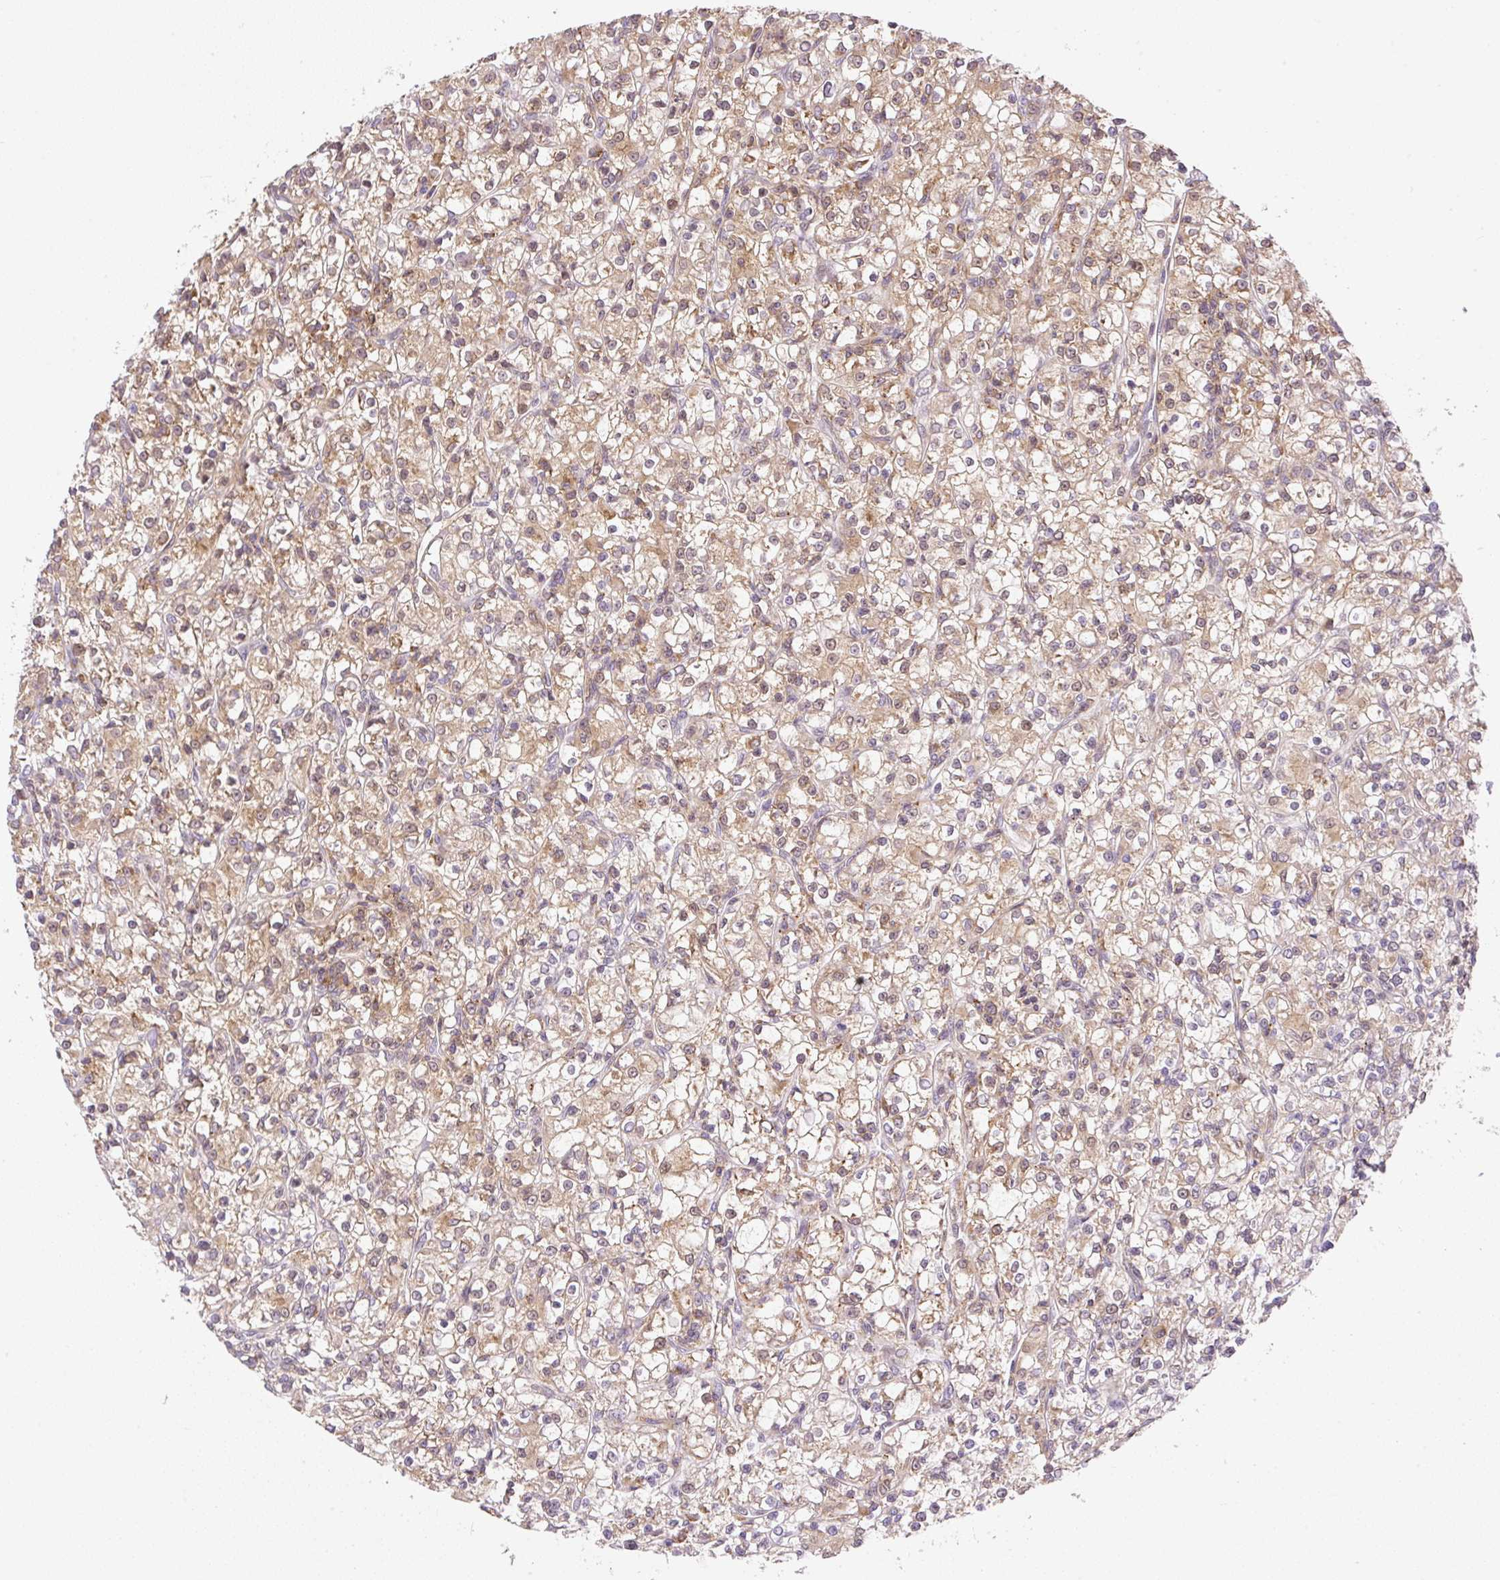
{"staining": {"intensity": "moderate", "quantity": ">75%", "location": "cytoplasmic/membranous,nuclear"}, "tissue": "renal cancer", "cell_type": "Tumor cells", "image_type": "cancer", "snomed": [{"axis": "morphology", "description": "Adenocarcinoma, NOS"}, {"axis": "topography", "description": "Kidney"}], "caption": "Moderate cytoplasmic/membranous and nuclear expression is identified in approximately >75% of tumor cells in renal adenocarcinoma.", "gene": "CARD11", "patient": {"sex": "female", "age": 59}}